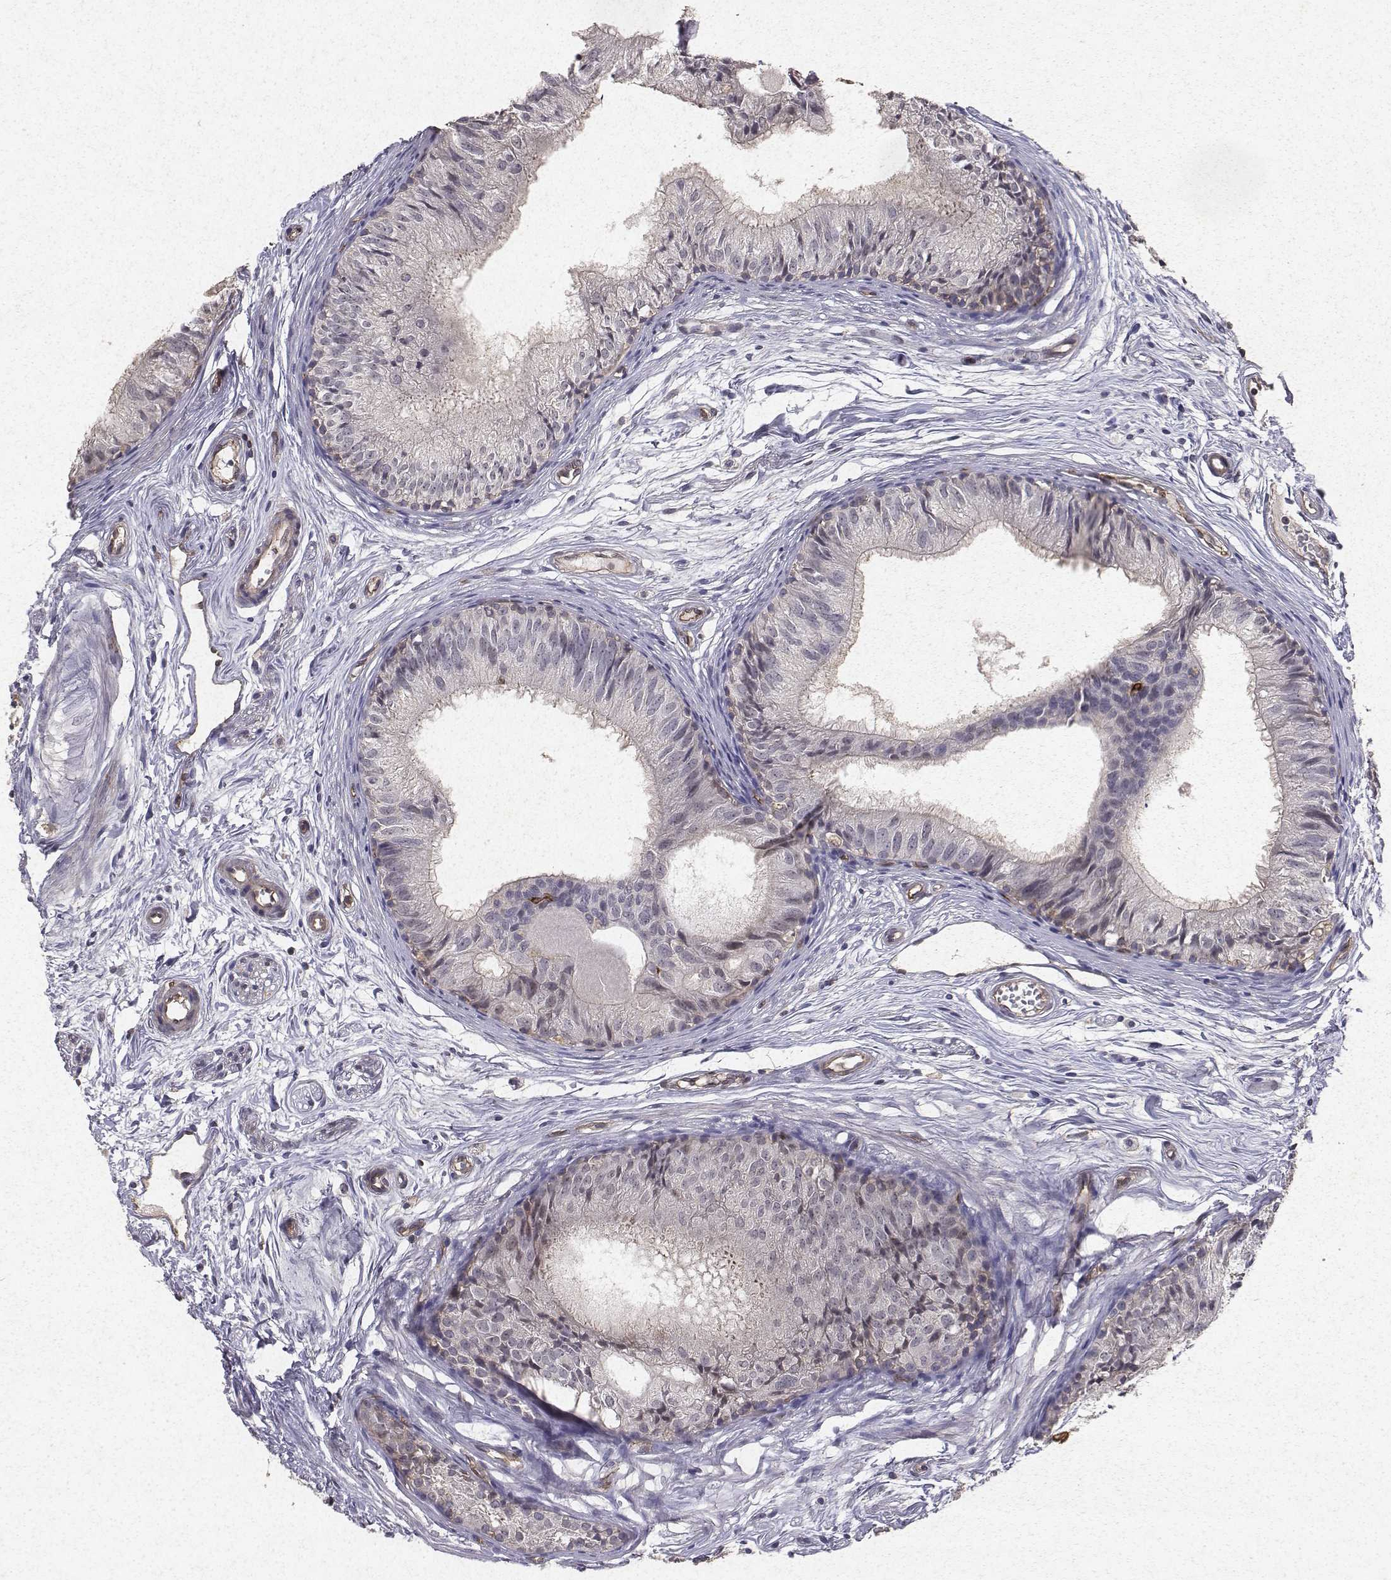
{"staining": {"intensity": "negative", "quantity": "none", "location": "none"}, "tissue": "epididymis", "cell_type": "Glandular cells", "image_type": "normal", "snomed": [{"axis": "morphology", "description": "Normal tissue, NOS"}, {"axis": "topography", "description": "Epididymis"}], "caption": "Immunohistochemistry image of unremarkable epididymis: human epididymis stained with DAB (3,3'-diaminobenzidine) reveals no significant protein positivity in glandular cells.", "gene": "PTPRG", "patient": {"sex": "male", "age": 25}}